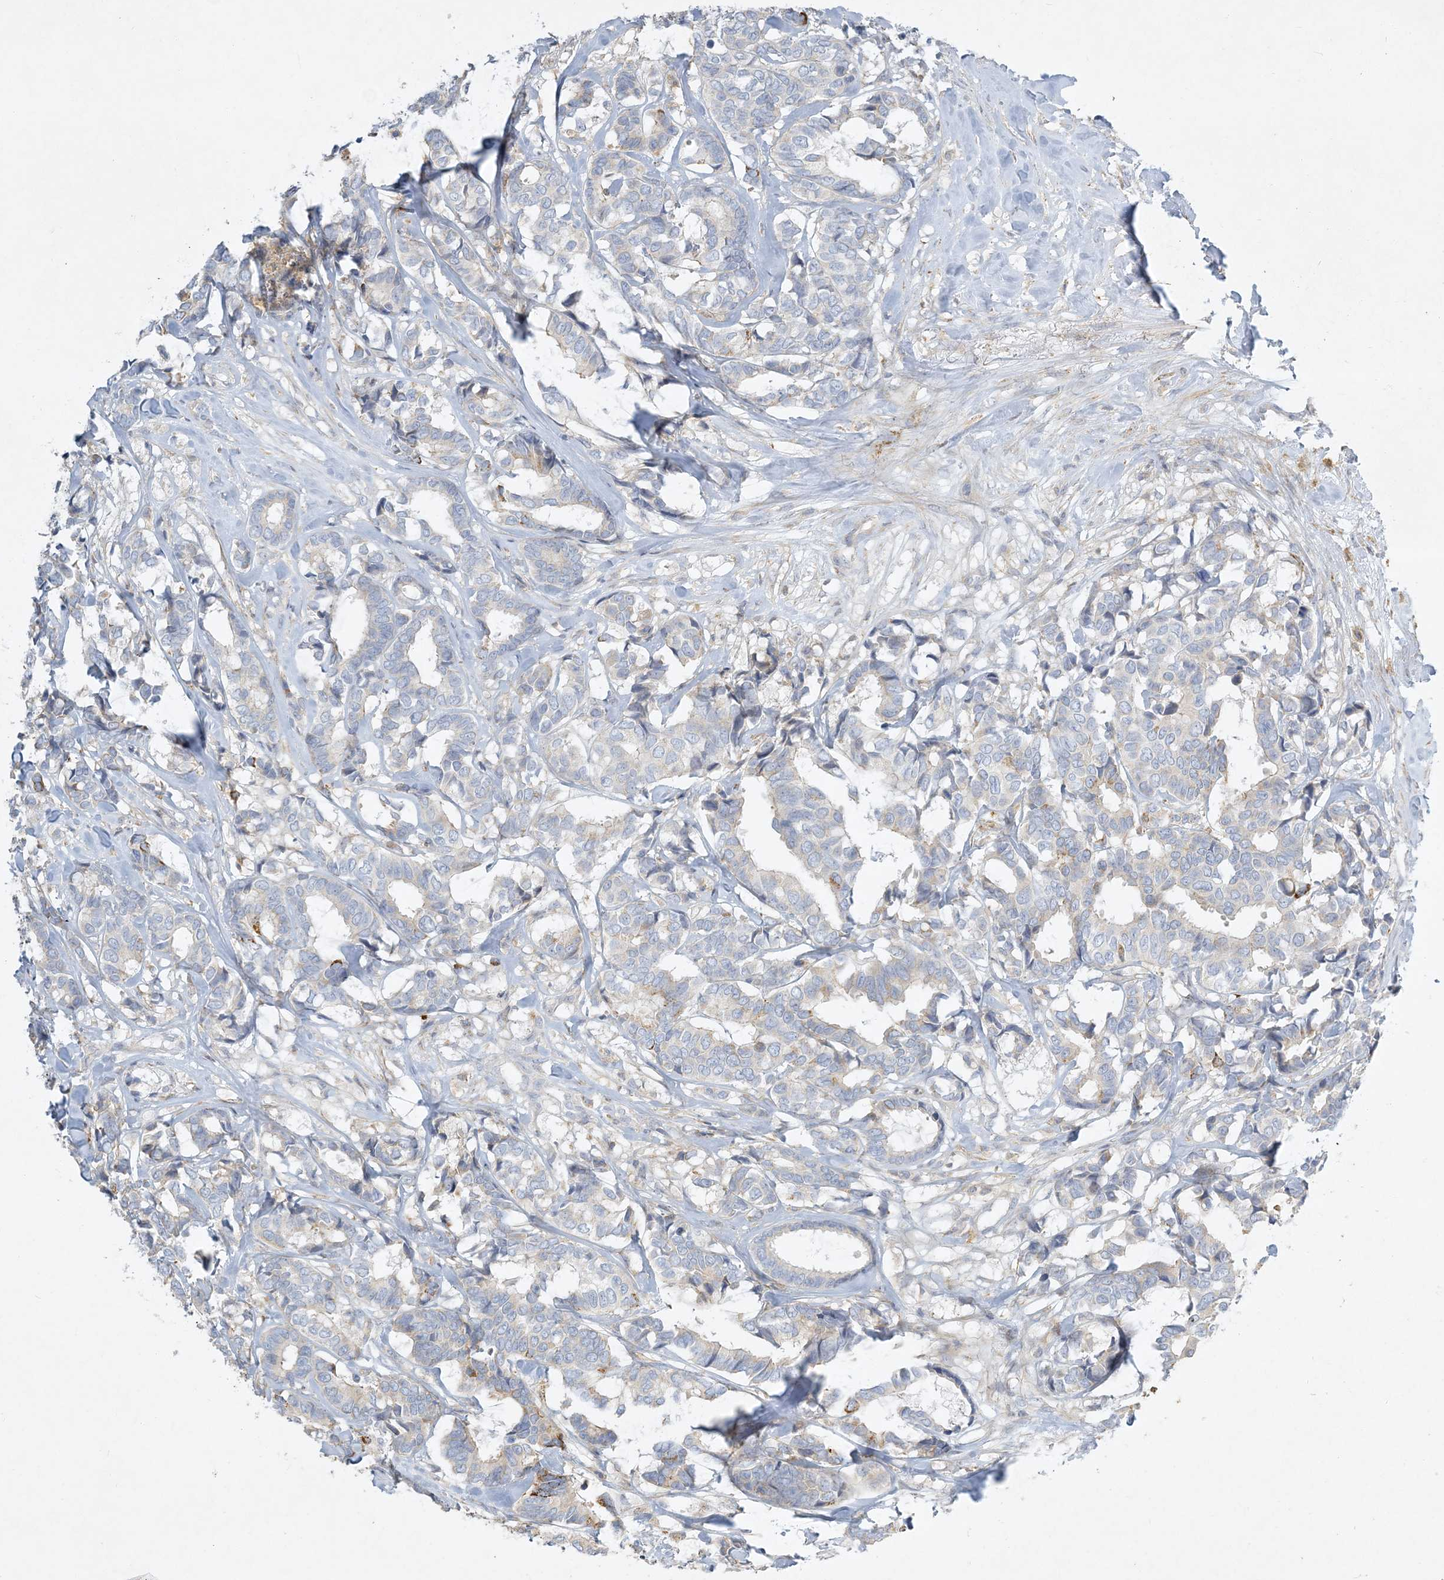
{"staining": {"intensity": "negative", "quantity": "none", "location": "none"}, "tissue": "breast cancer", "cell_type": "Tumor cells", "image_type": "cancer", "snomed": [{"axis": "morphology", "description": "Duct carcinoma"}, {"axis": "topography", "description": "Breast"}], "caption": "An IHC photomicrograph of breast invasive ductal carcinoma is shown. There is no staining in tumor cells of breast invasive ductal carcinoma.", "gene": "LTN1", "patient": {"sex": "female", "age": 87}}